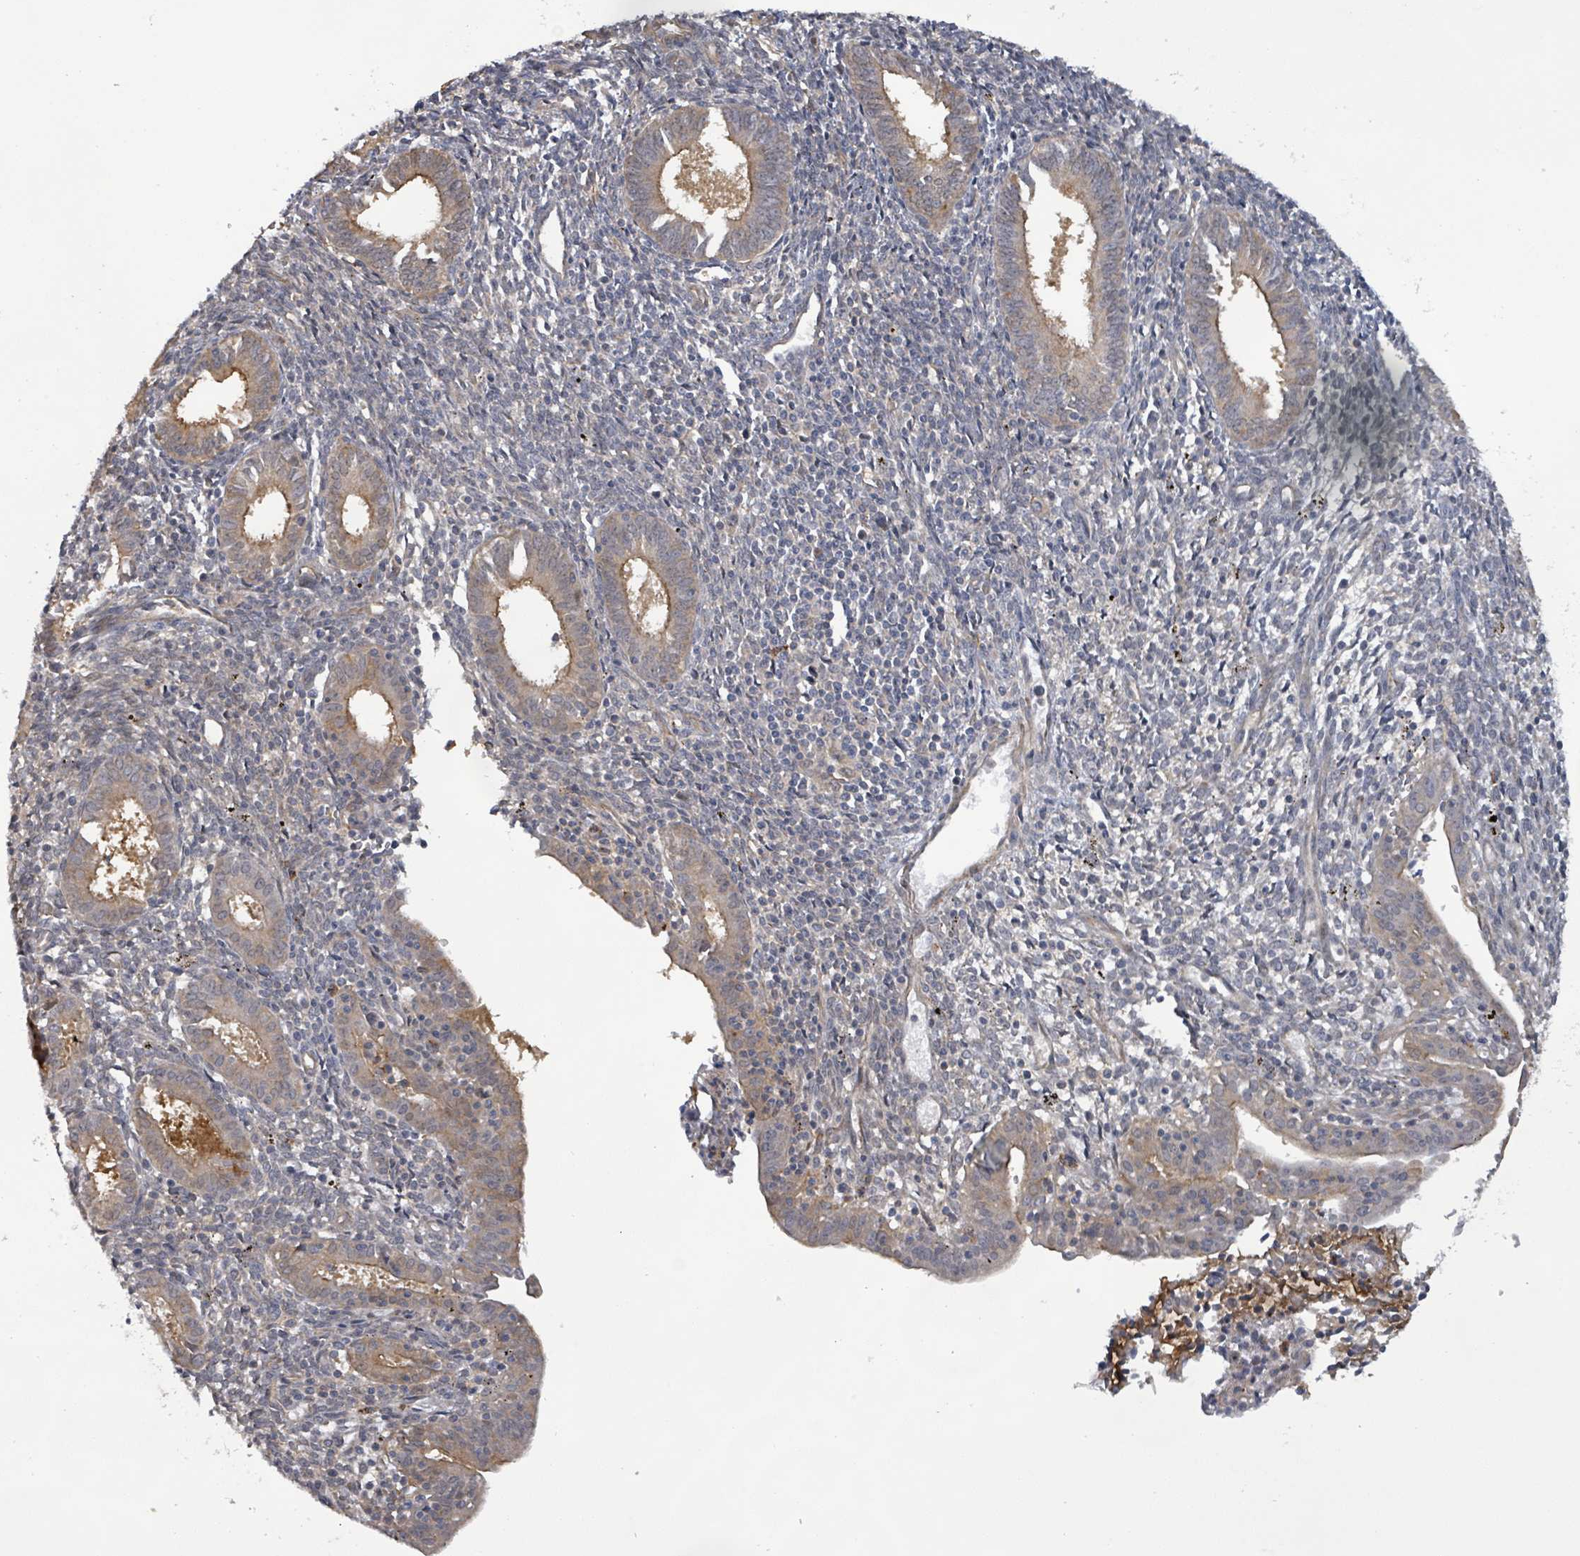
{"staining": {"intensity": "moderate", "quantity": "<25%", "location": "cytoplasmic/membranous"}, "tissue": "endometrium", "cell_type": "Cells in endometrial stroma", "image_type": "normal", "snomed": [{"axis": "morphology", "description": "Normal tissue, NOS"}, {"axis": "topography", "description": "Endometrium"}], "caption": "Moderate cytoplasmic/membranous staining for a protein is present in approximately <25% of cells in endometrial stroma of benign endometrium using IHC.", "gene": "KBTBD11", "patient": {"sex": "female", "age": 41}}